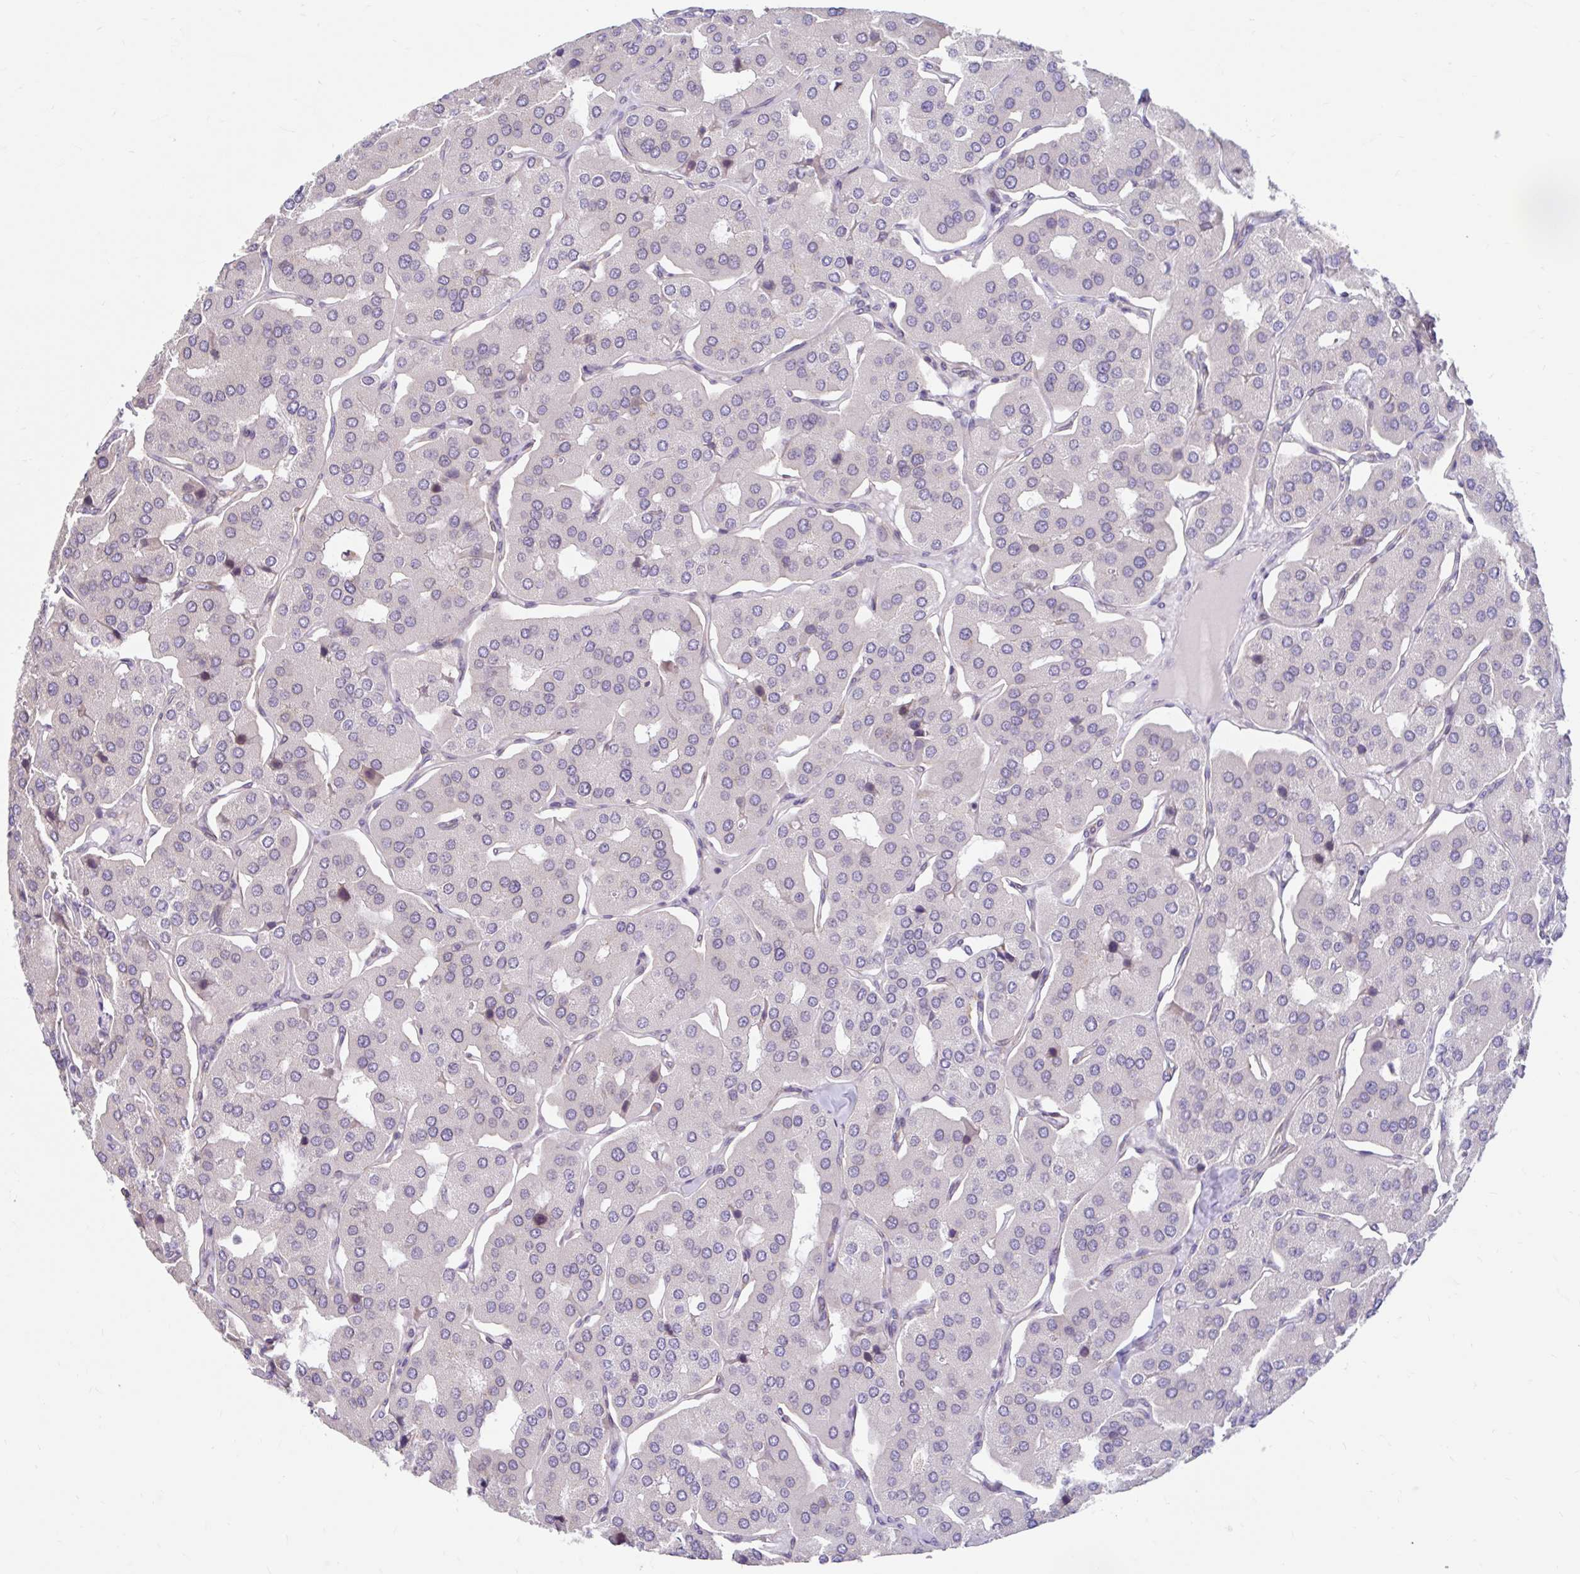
{"staining": {"intensity": "negative", "quantity": "none", "location": "none"}, "tissue": "parathyroid gland", "cell_type": "Glandular cells", "image_type": "normal", "snomed": [{"axis": "morphology", "description": "Normal tissue, NOS"}, {"axis": "morphology", "description": "Adenoma, NOS"}, {"axis": "topography", "description": "Parathyroid gland"}], "caption": "Immunohistochemistry (IHC) of normal human parathyroid gland exhibits no expression in glandular cells. (Brightfield microscopy of DAB immunohistochemistry (IHC) at high magnification).", "gene": "NT5C1B", "patient": {"sex": "female", "age": 86}}